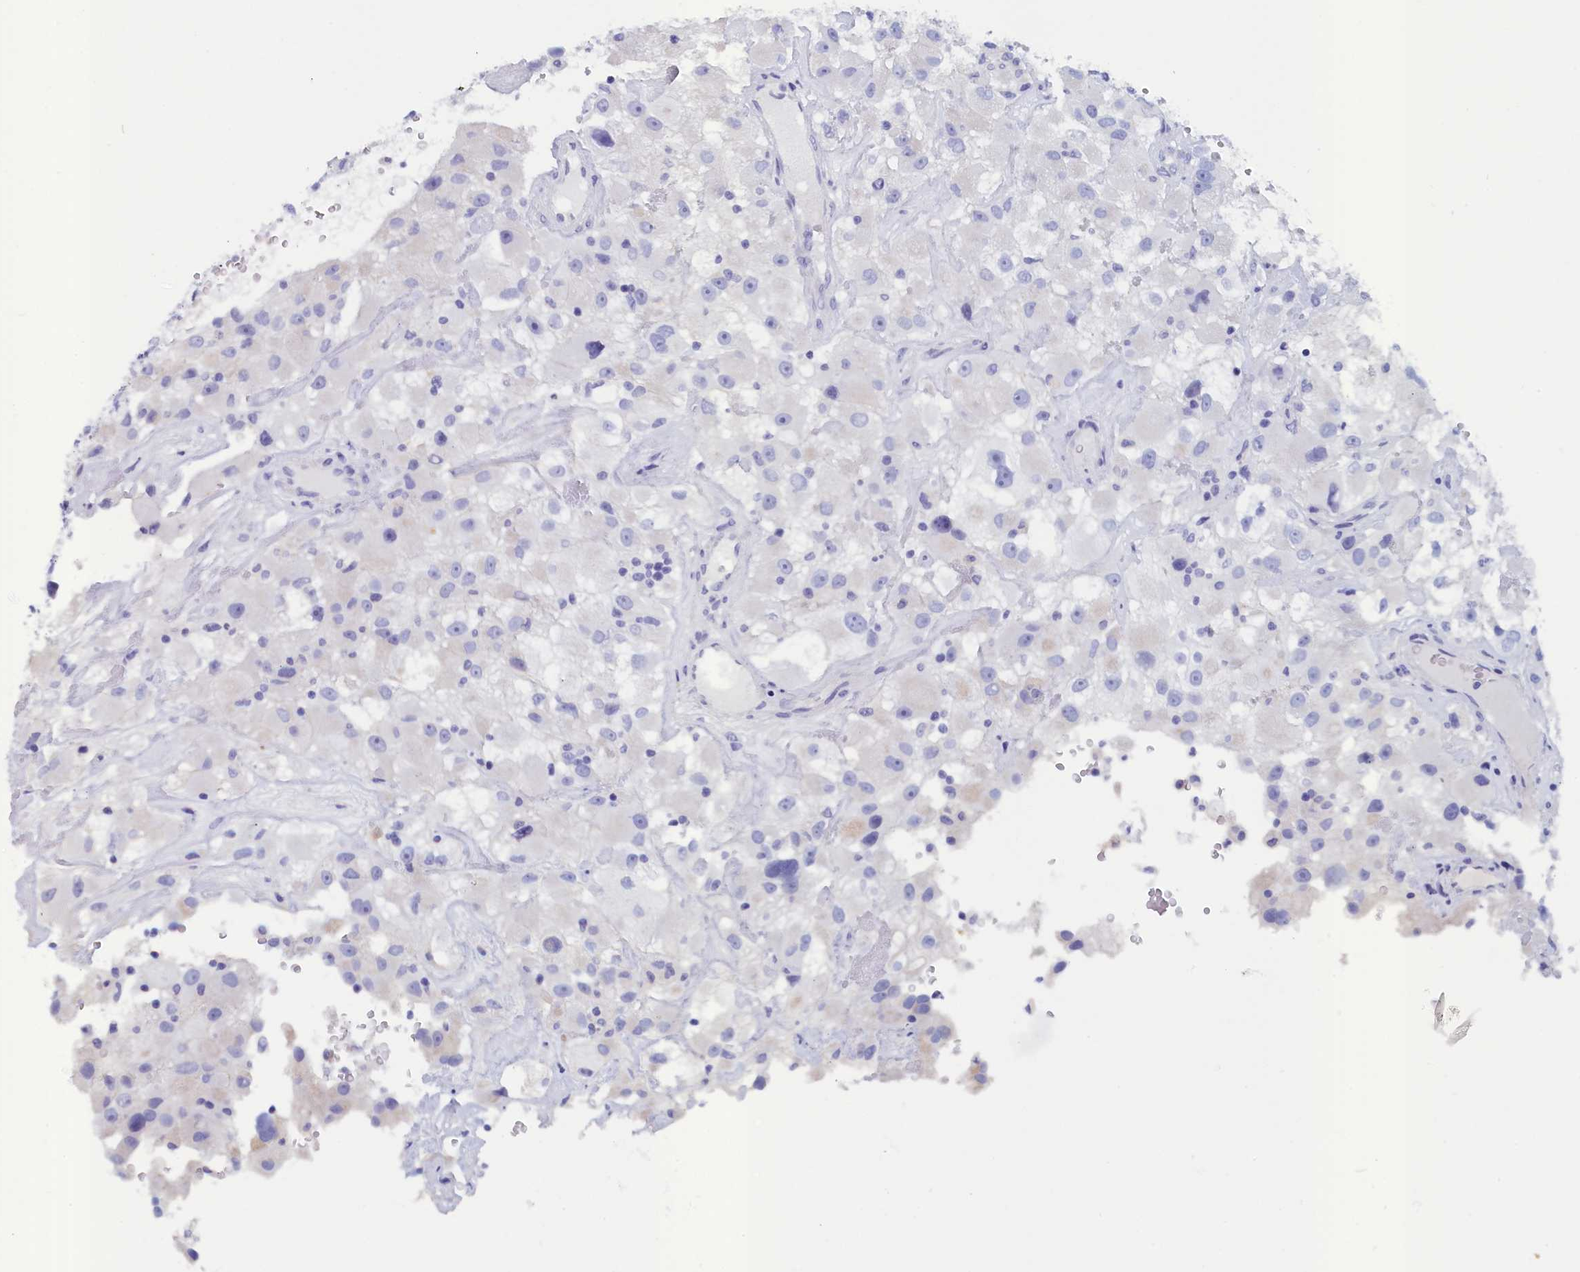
{"staining": {"intensity": "negative", "quantity": "none", "location": "none"}, "tissue": "renal cancer", "cell_type": "Tumor cells", "image_type": "cancer", "snomed": [{"axis": "morphology", "description": "Adenocarcinoma, NOS"}, {"axis": "topography", "description": "Kidney"}], "caption": "High power microscopy histopathology image of an immunohistochemistry (IHC) photomicrograph of renal adenocarcinoma, revealing no significant positivity in tumor cells.", "gene": "ANKRD2", "patient": {"sex": "female", "age": 52}}